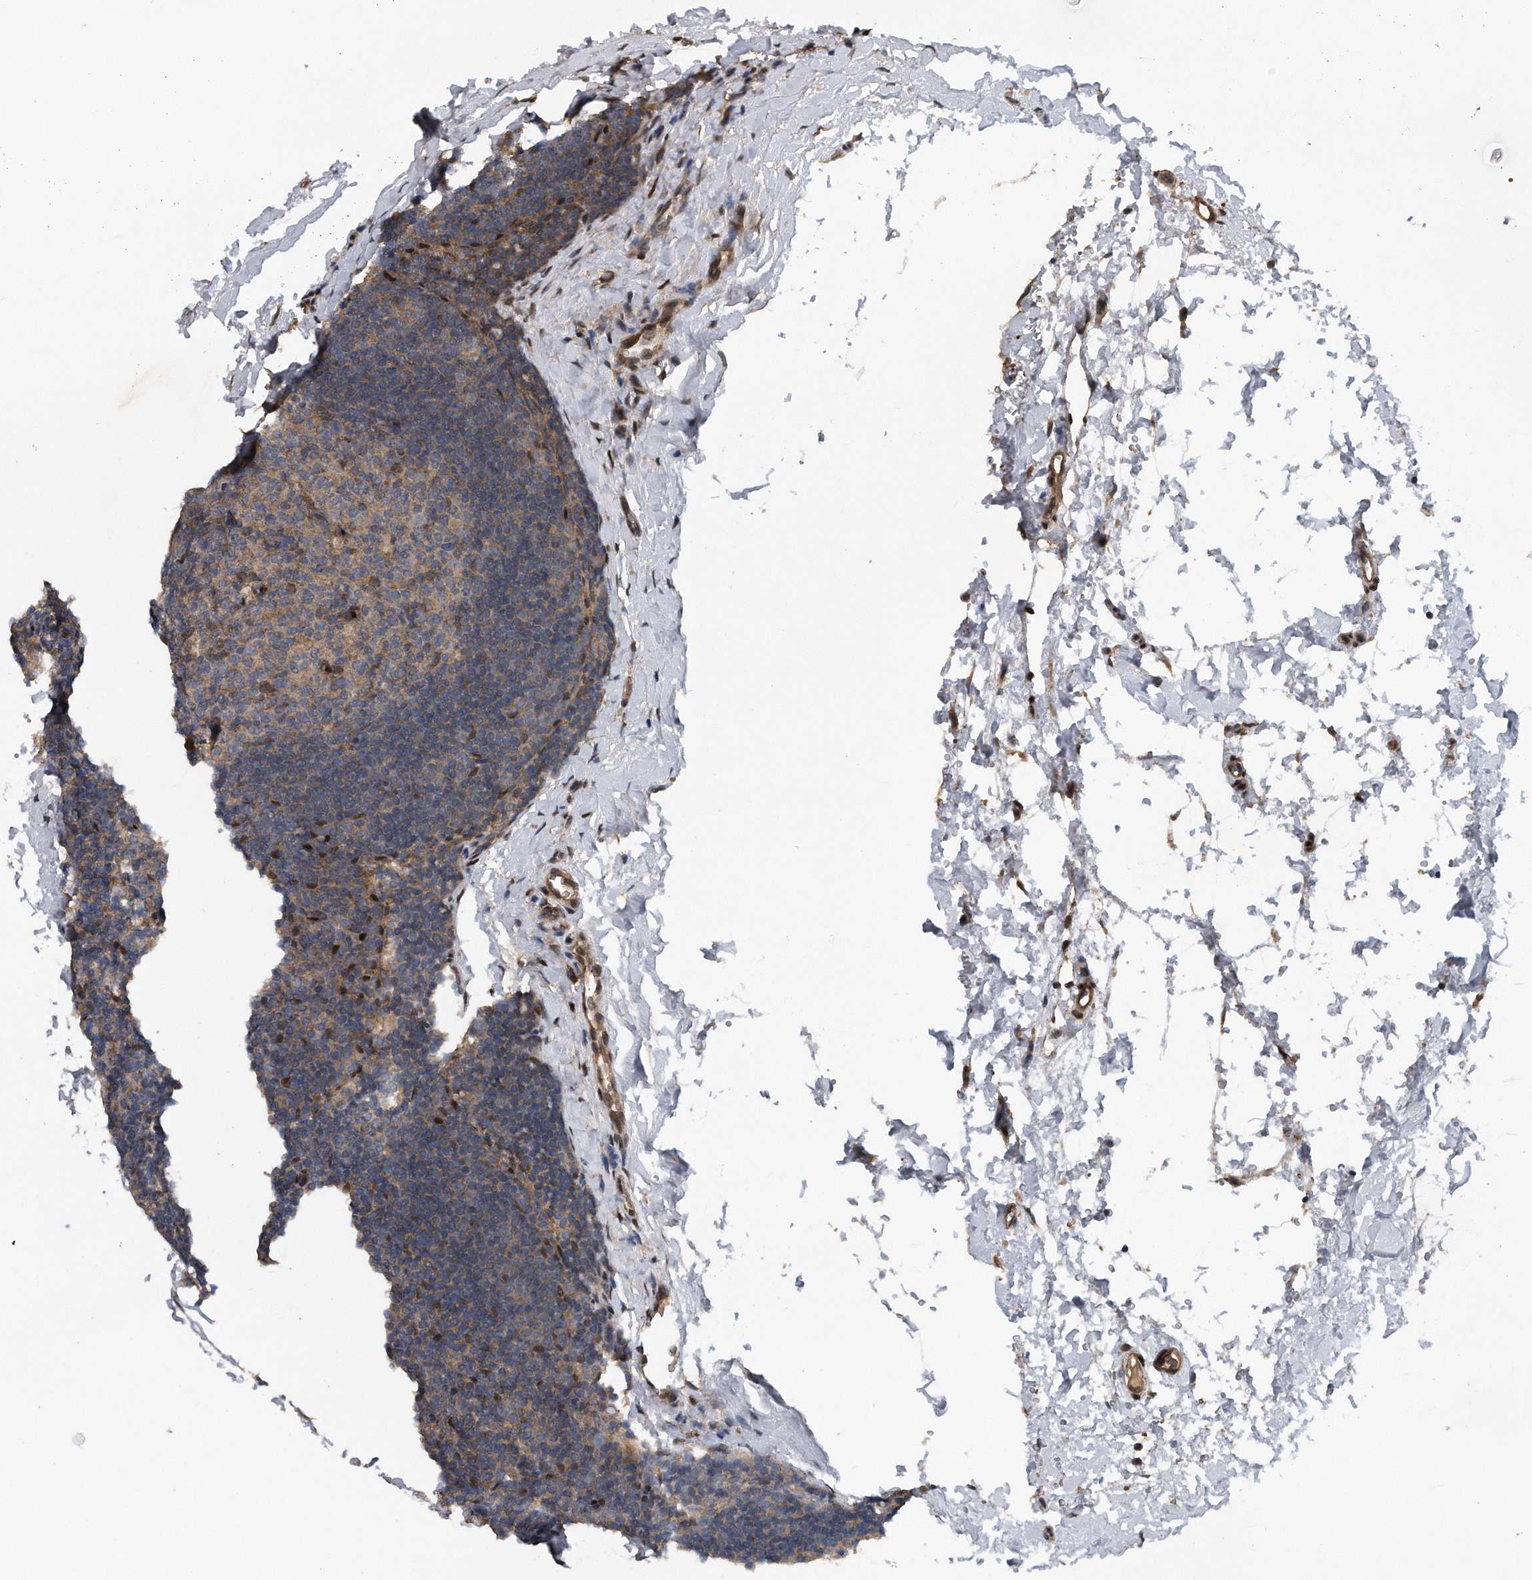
{"staining": {"intensity": "moderate", "quantity": "25%-75%", "location": "cytoplasmic/membranous"}, "tissue": "lymph node", "cell_type": "Germinal center cells", "image_type": "normal", "snomed": [{"axis": "morphology", "description": "Normal tissue, NOS"}, {"axis": "topography", "description": "Lymph node"}], "caption": "The micrograph shows a brown stain indicating the presence of a protein in the cytoplasmic/membranous of germinal center cells in lymph node. Using DAB (3,3'-diaminobenzidine) (brown) and hematoxylin (blue) stains, captured at high magnification using brightfield microscopy.", "gene": "ZNF79", "patient": {"sex": "female", "age": 22}}